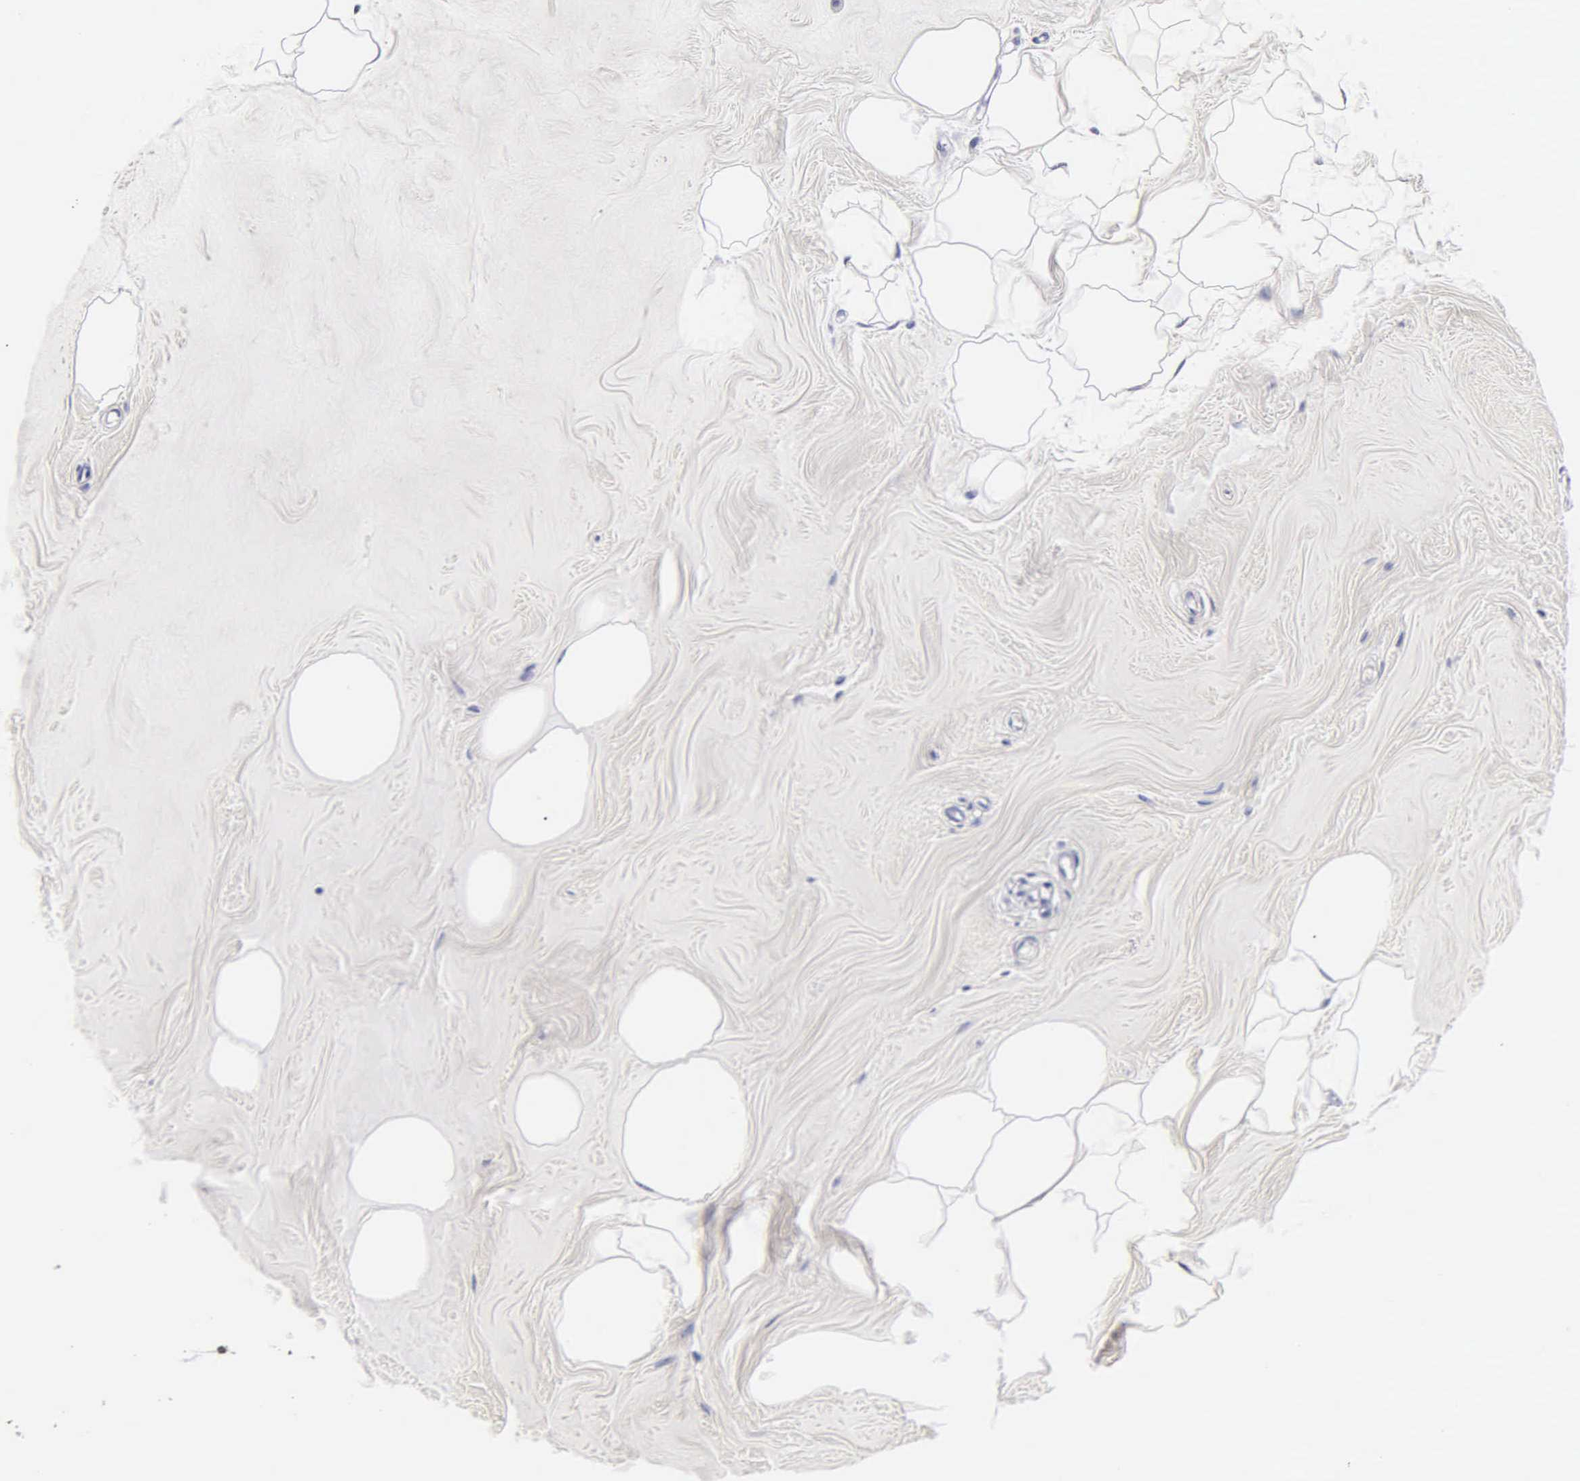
{"staining": {"intensity": "negative", "quantity": "none", "location": "none"}, "tissue": "adipose tissue", "cell_type": "Adipocytes", "image_type": "normal", "snomed": [{"axis": "morphology", "description": "Normal tissue, NOS"}, {"axis": "topography", "description": "Breast"}], "caption": "High magnification brightfield microscopy of normal adipose tissue stained with DAB (3,3'-diaminobenzidine) (brown) and counterstained with hematoxylin (blue): adipocytes show no significant positivity.", "gene": "INS", "patient": {"sex": "female", "age": 44}}